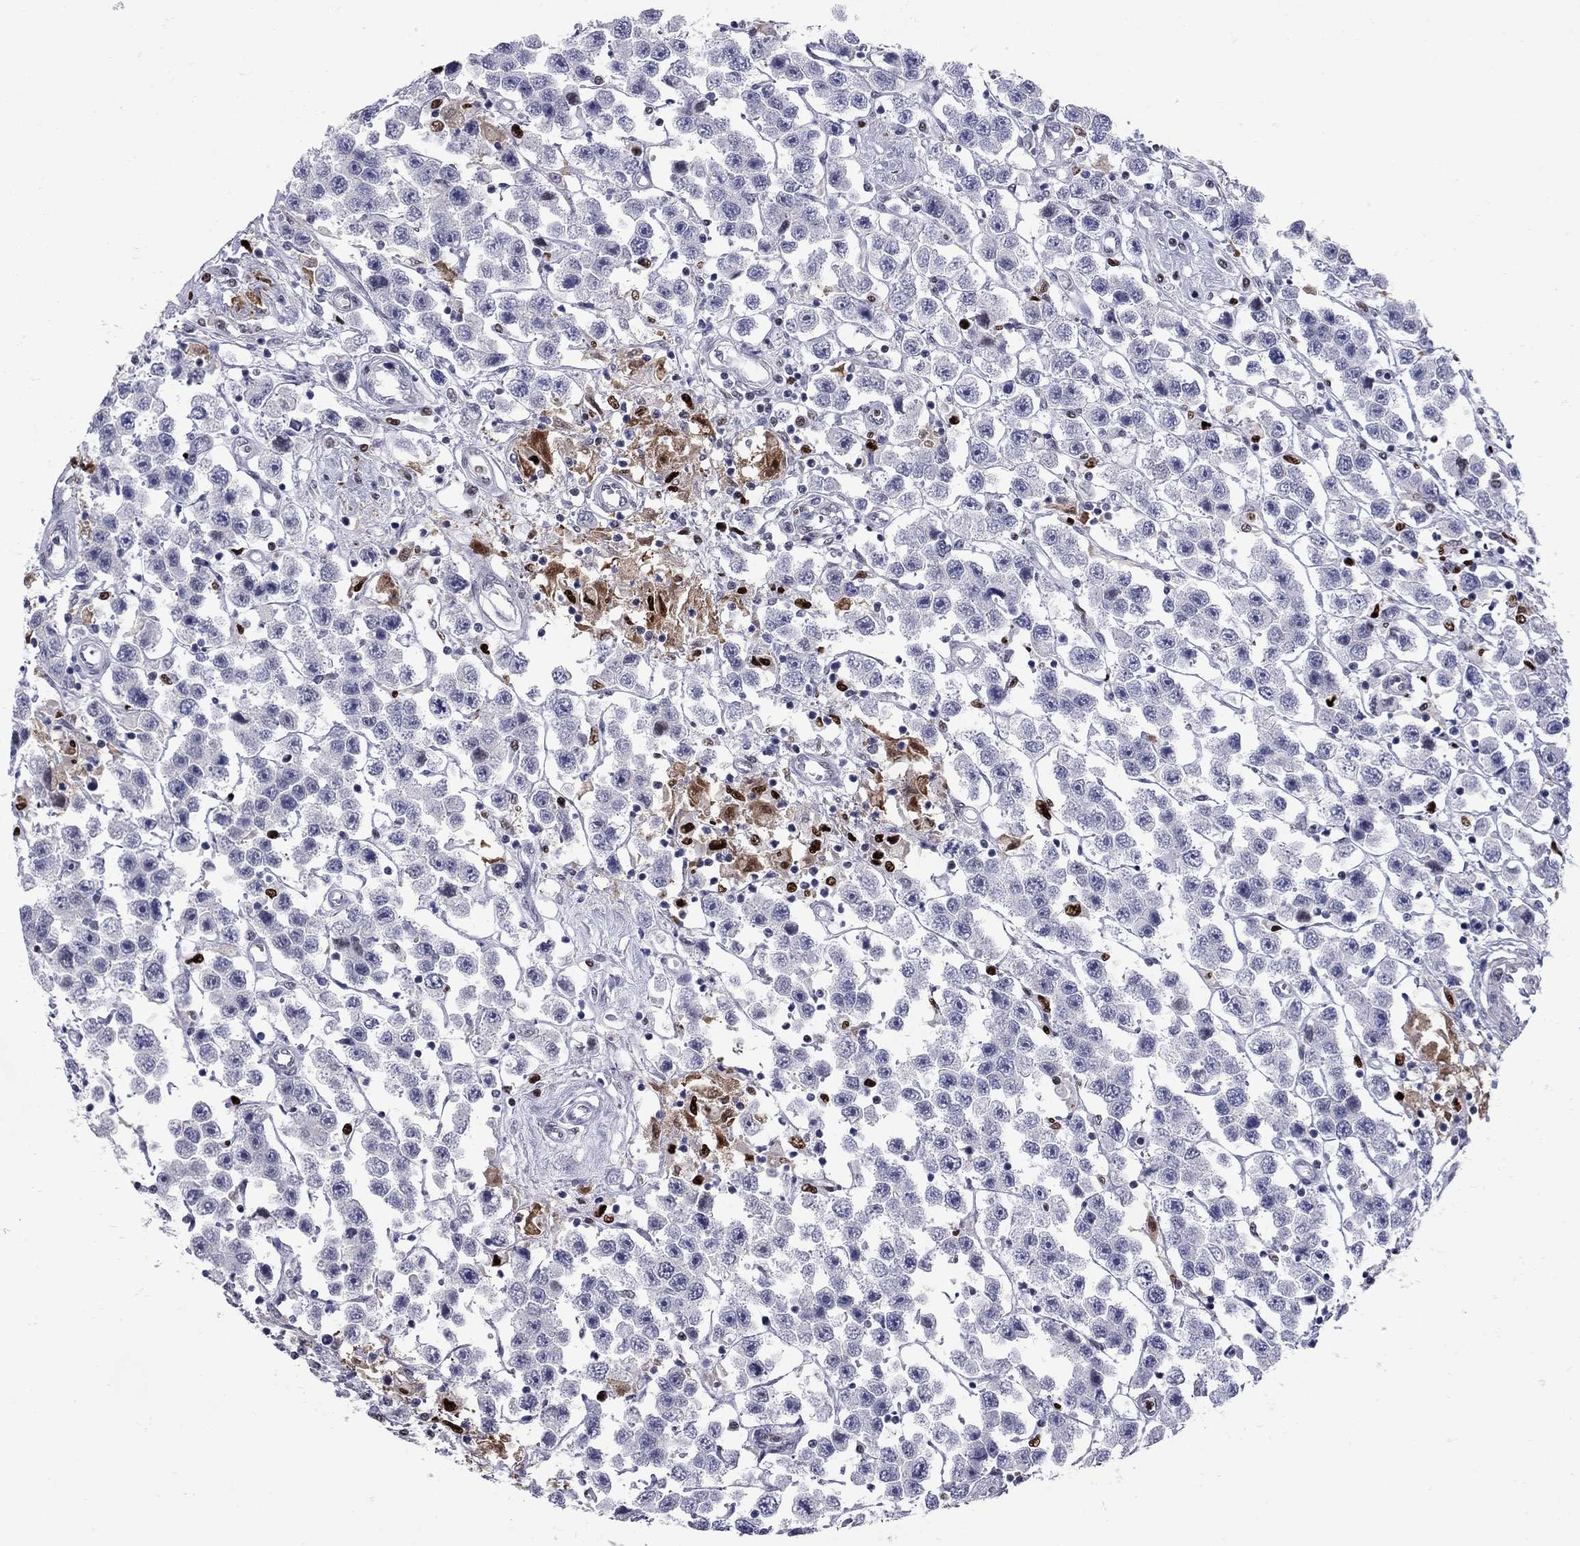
{"staining": {"intensity": "strong", "quantity": "<25%", "location": "nuclear"}, "tissue": "testis cancer", "cell_type": "Tumor cells", "image_type": "cancer", "snomed": [{"axis": "morphology", "description": "Seminoma, NOS"}, {"axis": "topography", "description": "Testis"}], "caption": "Tumor cells demonstrate medium levels of strong nuclear expression in about <25% of cells in human testis cancer. The staining was performed using DAB, with brown indicating positive protein expression. Nuclei are stained blue with hematoxylin.", "gene": "PCGF3", "patient": {"sex": "male", "age": 45}}